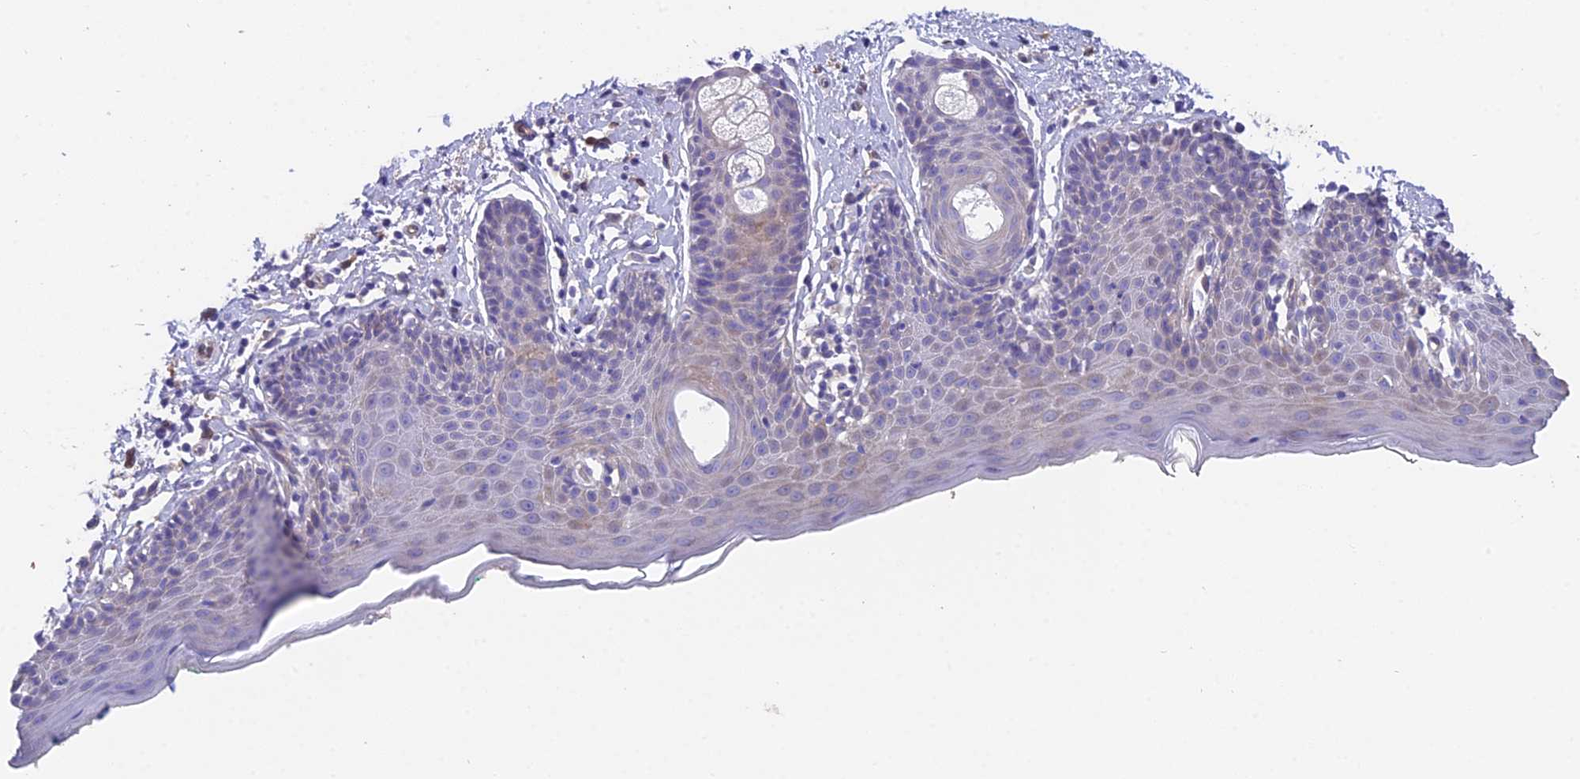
{"staining": {"intensity": "strong", "quantity": "<25%", "location": "cytoplasmic/membranous"}, "tissue": "skin", "cell_type": "Epidermal cells", "image_type": "normal", "snomed": [{"axis": "morphology", "description": "Normal tissue, NOS"}, {"axis": "topography", "description": "Vulva"}], "caption": "Protein staining displays strong cytoplasmic/membranous staining in approximately <25% of epidermal cells in unremarkable skin. The staining was performed using DAB to visualize the protein expression in brown, while the nuclei were stained in blue with hematoxylin (Magnification: 20x).", "gene": "FAM168B", "patient": {"sex": "female", "age": 66}}